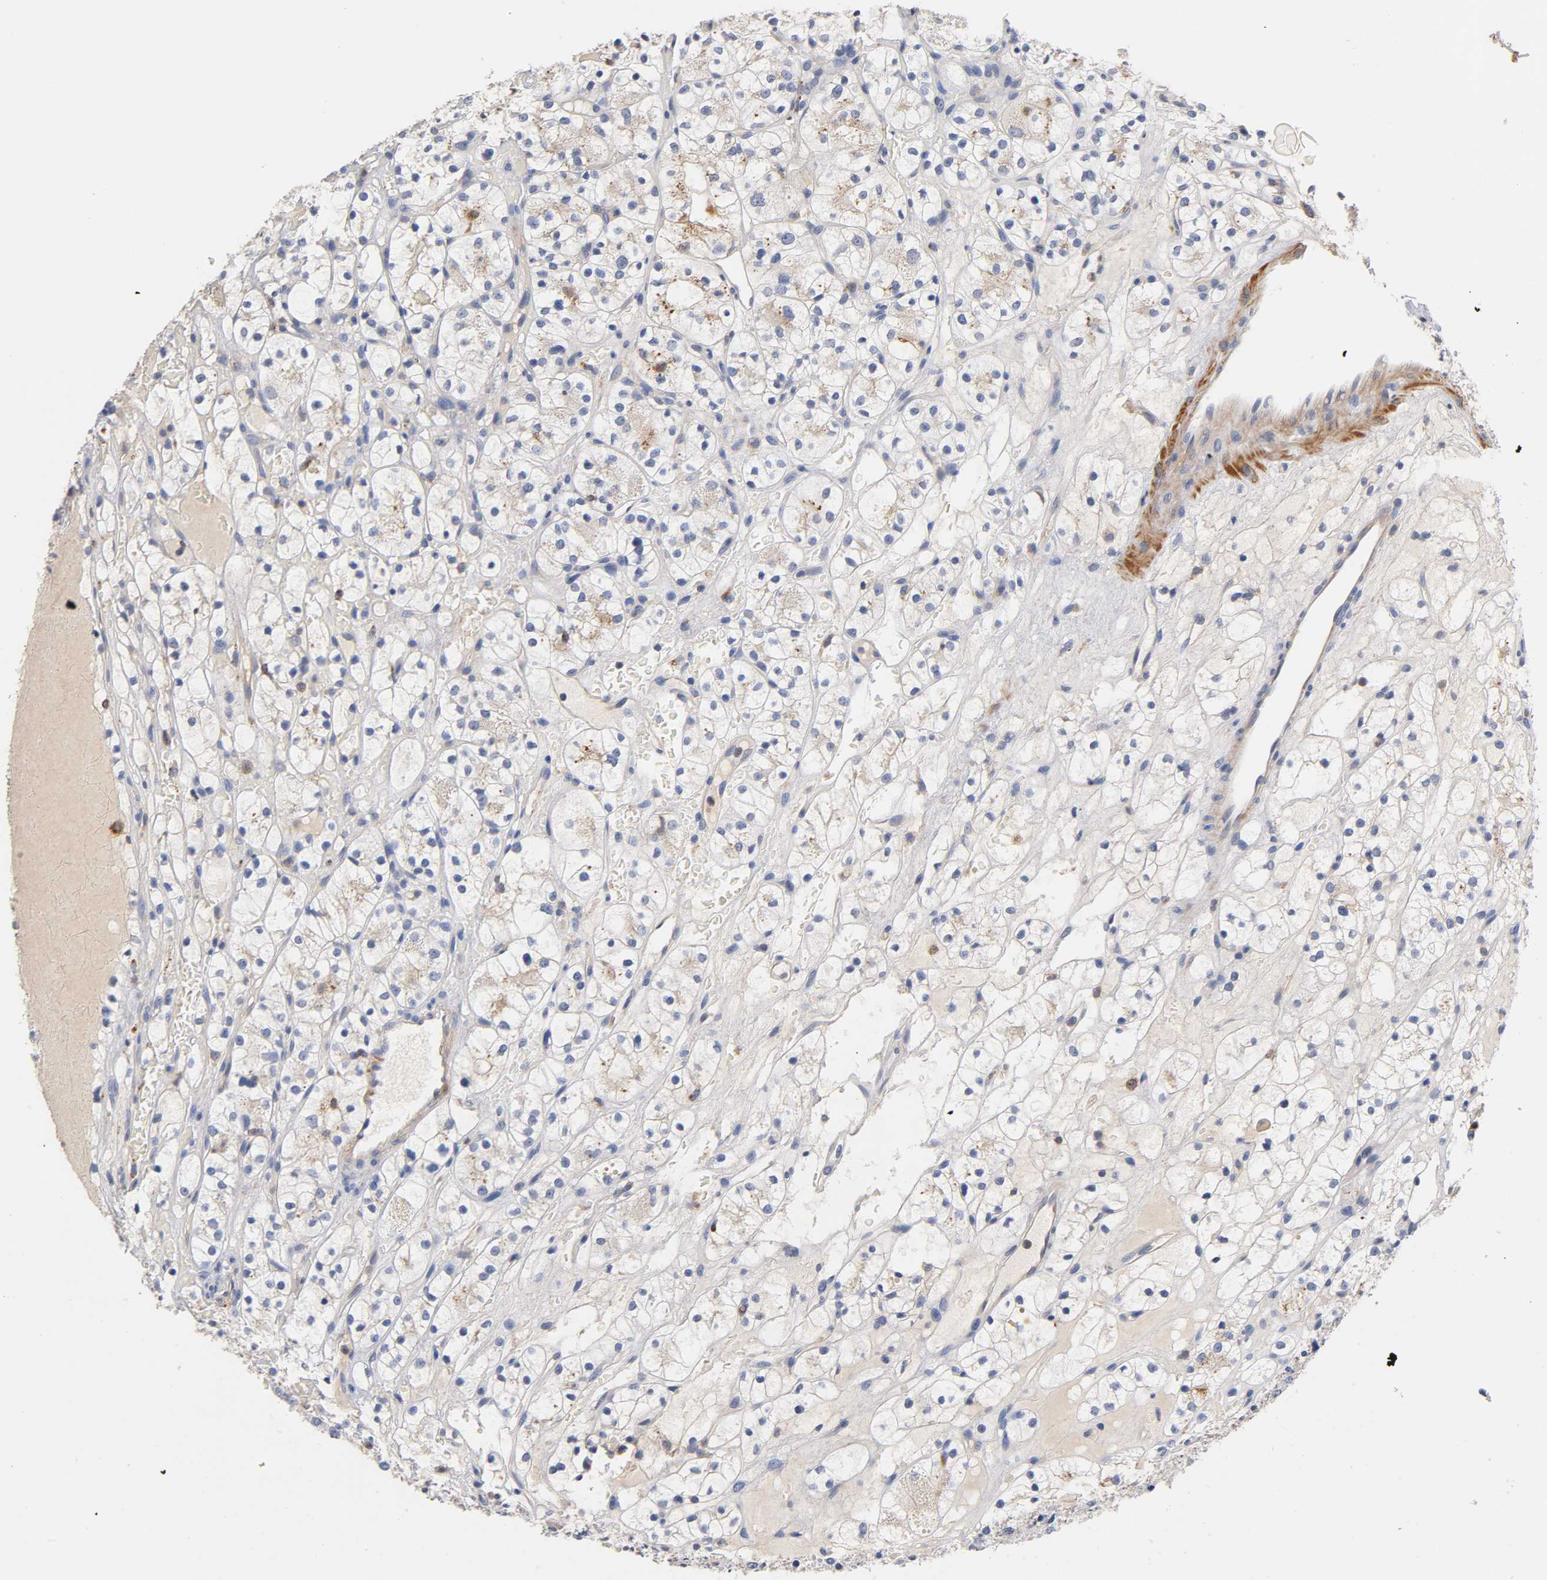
{"staining": {"intensity": "negative", "quantity": "none", "location": "none"}, "tissue": "renal cancer", "cell_type": "Tumor cells", "image_type": "cancer", "snomed": [{"axis": "morphology", "description": "Adenocarcinoma, NOS"}, {"axis": "topography", "description": "Kidney"}], "caption": "DAB (3,3'-diaminobenzidine) immunohistochemical staining of human renal cancer exhibits no significant positivity in tumor cells.", "gene": "SEMA5A", "patient": {"sex": "female", "age": 60}}